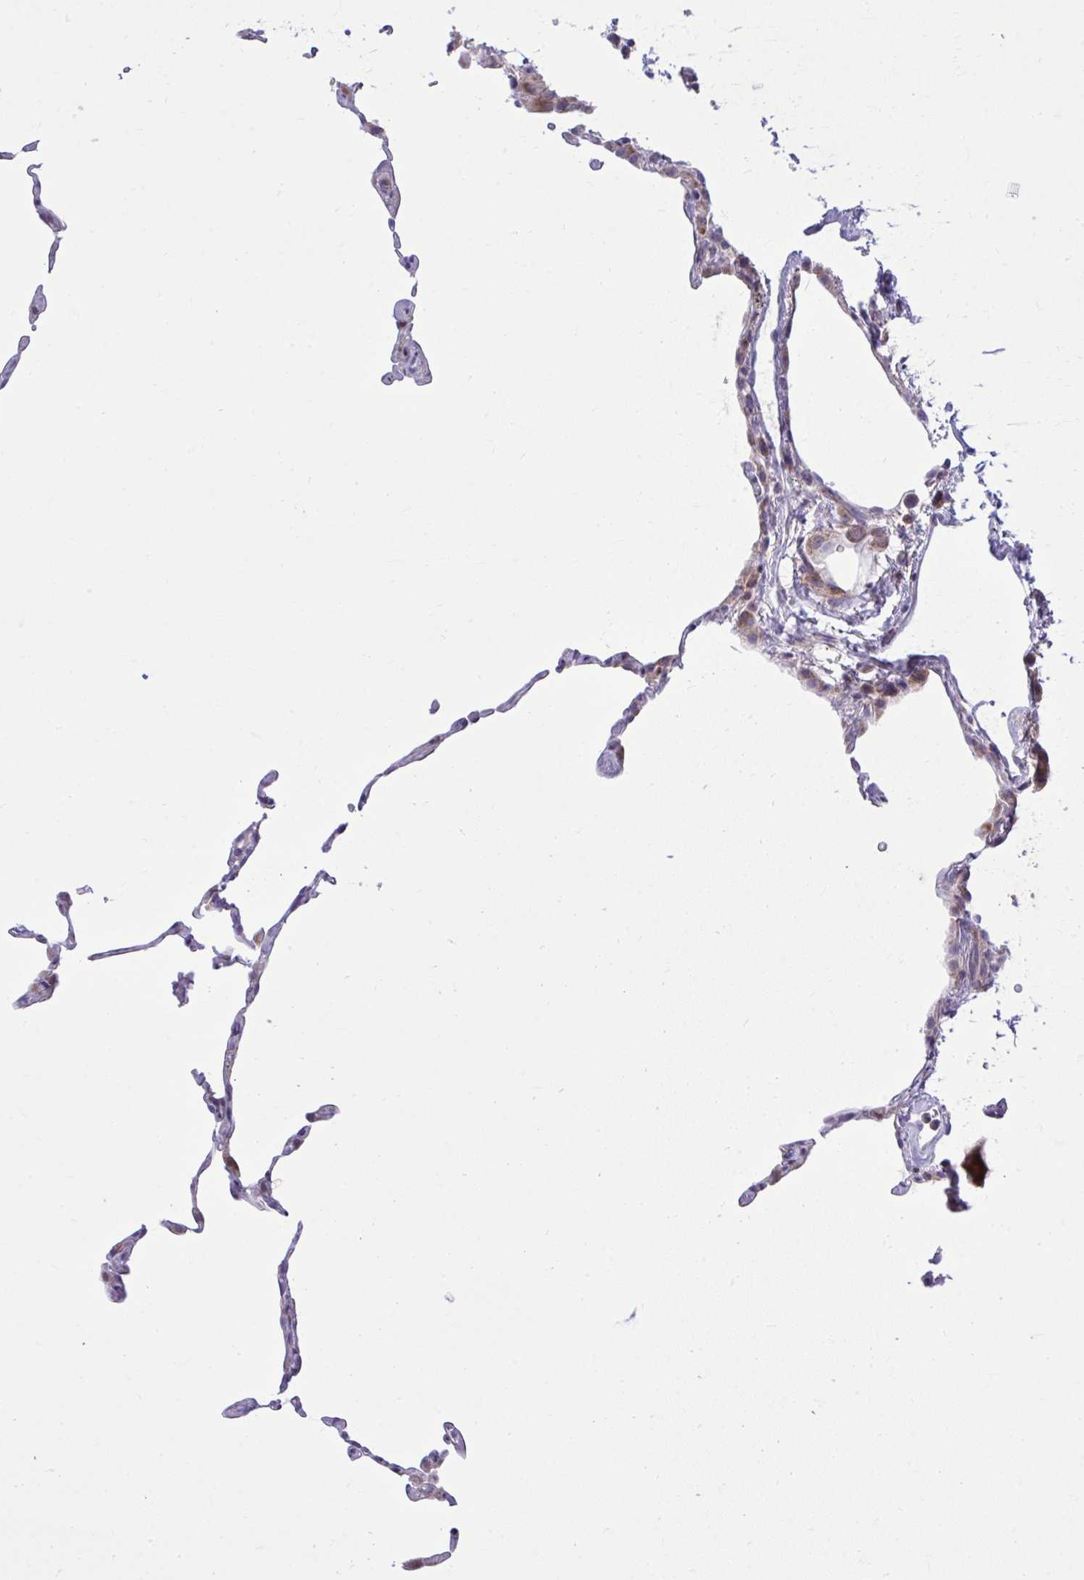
{"staining": {"intensity": "negative", "quantity": "none", "location": "none"}, "tissue": "lung", "cell_type": "Alveolar cells", "image_type": "normal", "snomed": [{"axis": "morphology", "description": "Normal tissue, NOS"}, {"axis": "topography", "description": "Lung"}], "caption": "Alveolar cells are negative for brown protein staining in benign lung. Brightfield microscopy of immunohistochemistry (IHC) stained with DAB (brown) and hematoxylin (blue), captured at high magnification.", "gene": "GPRIN3", "patient": {"sex": "female", "age": 57}}